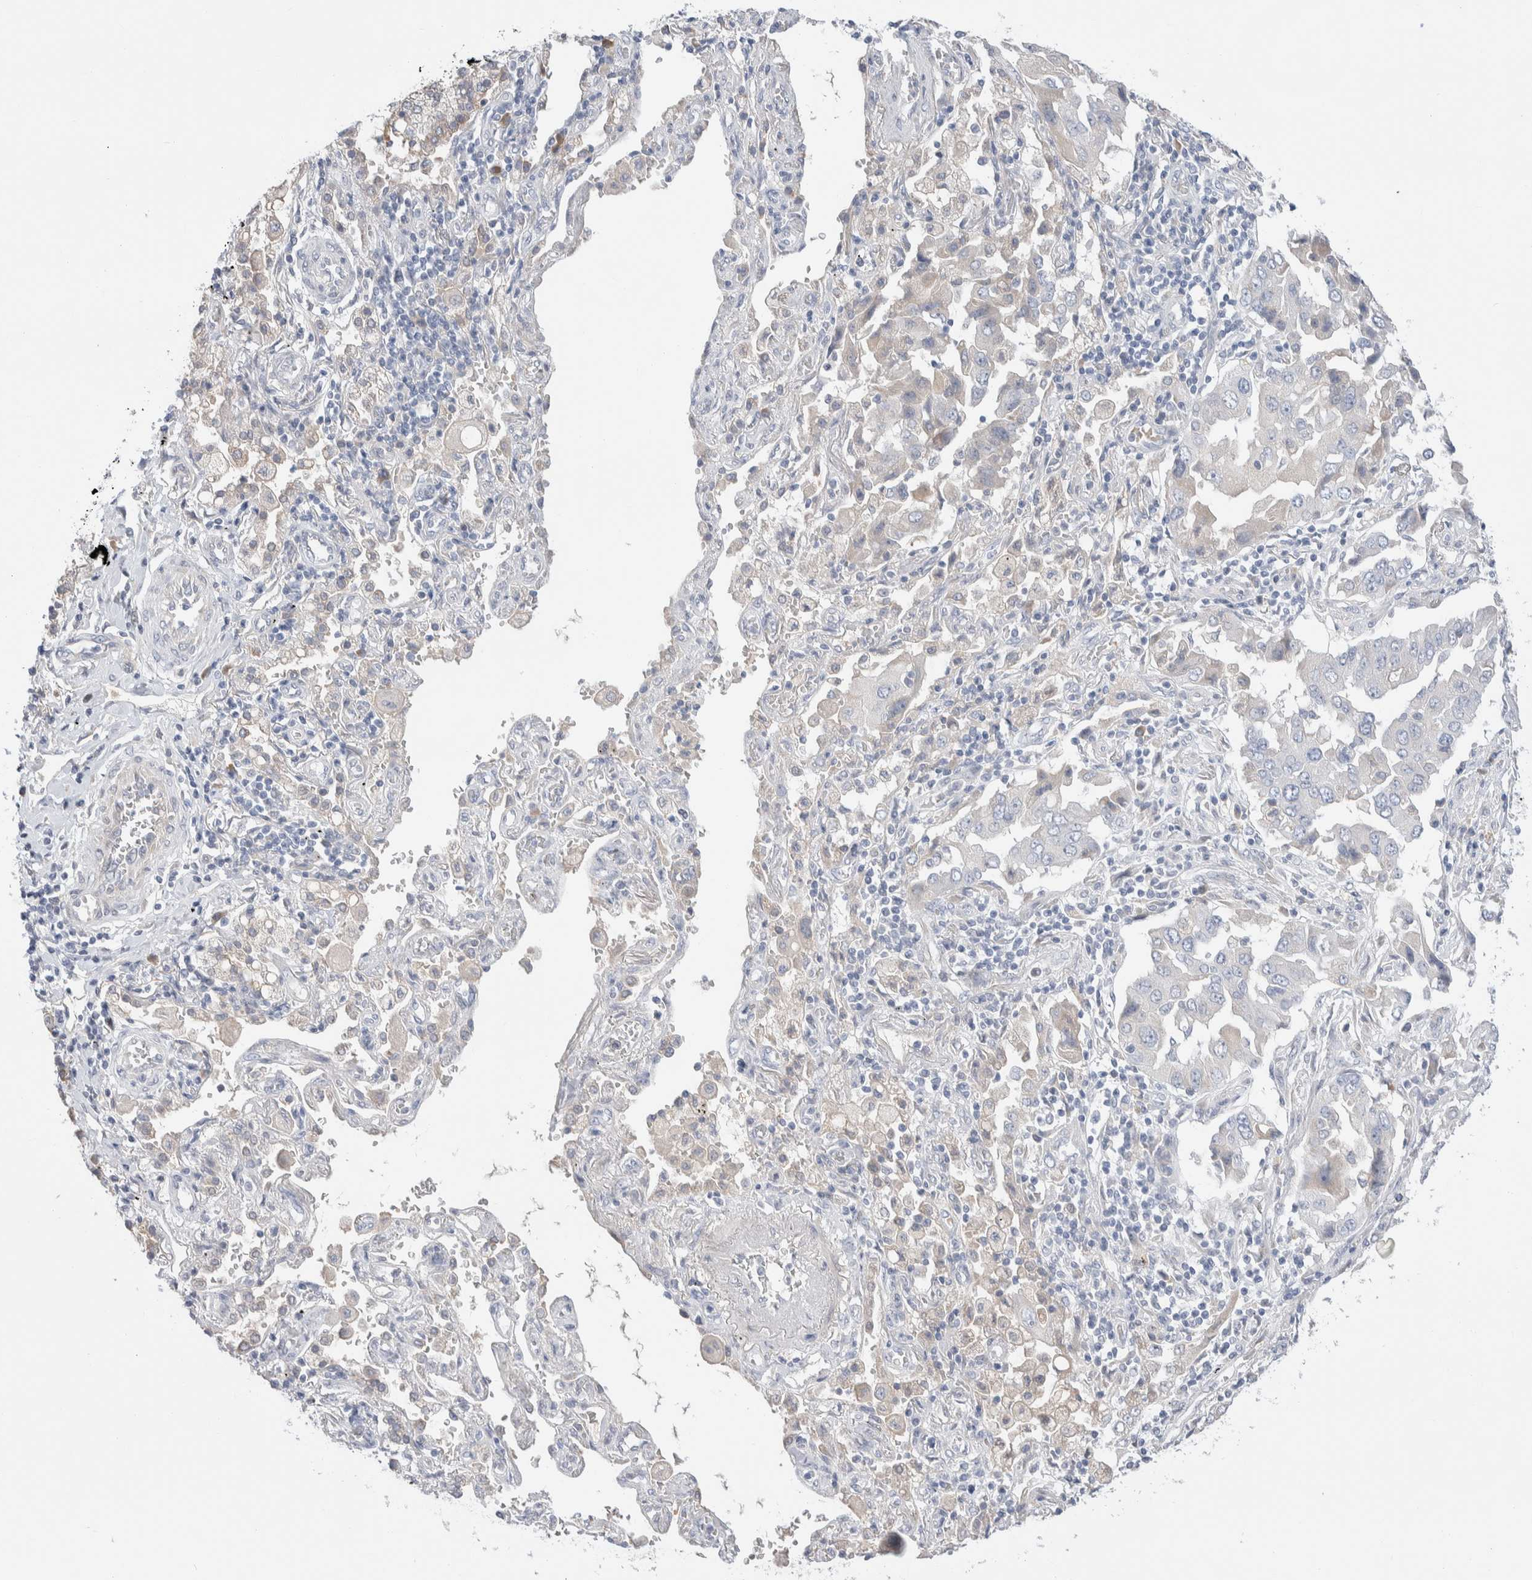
{"staining": {"intensity": "negative", "quantity": "none", "location": "none"}, "tissue": "lung cancer", "cell_type": "Tumor cells", "image_type": "cancer", "snomed": [{"axis": "morphology", "description": "Adenocarcinoma, NOS"}, {"axis": "topography", "description": "Lung"}], "caption": "A photomicrograph of lung adenocarcinoma stained for a protein displays no brown staining in tumor cells.", "gene": "RUSF1", "patient": {"sex": "female", "age": 65}}